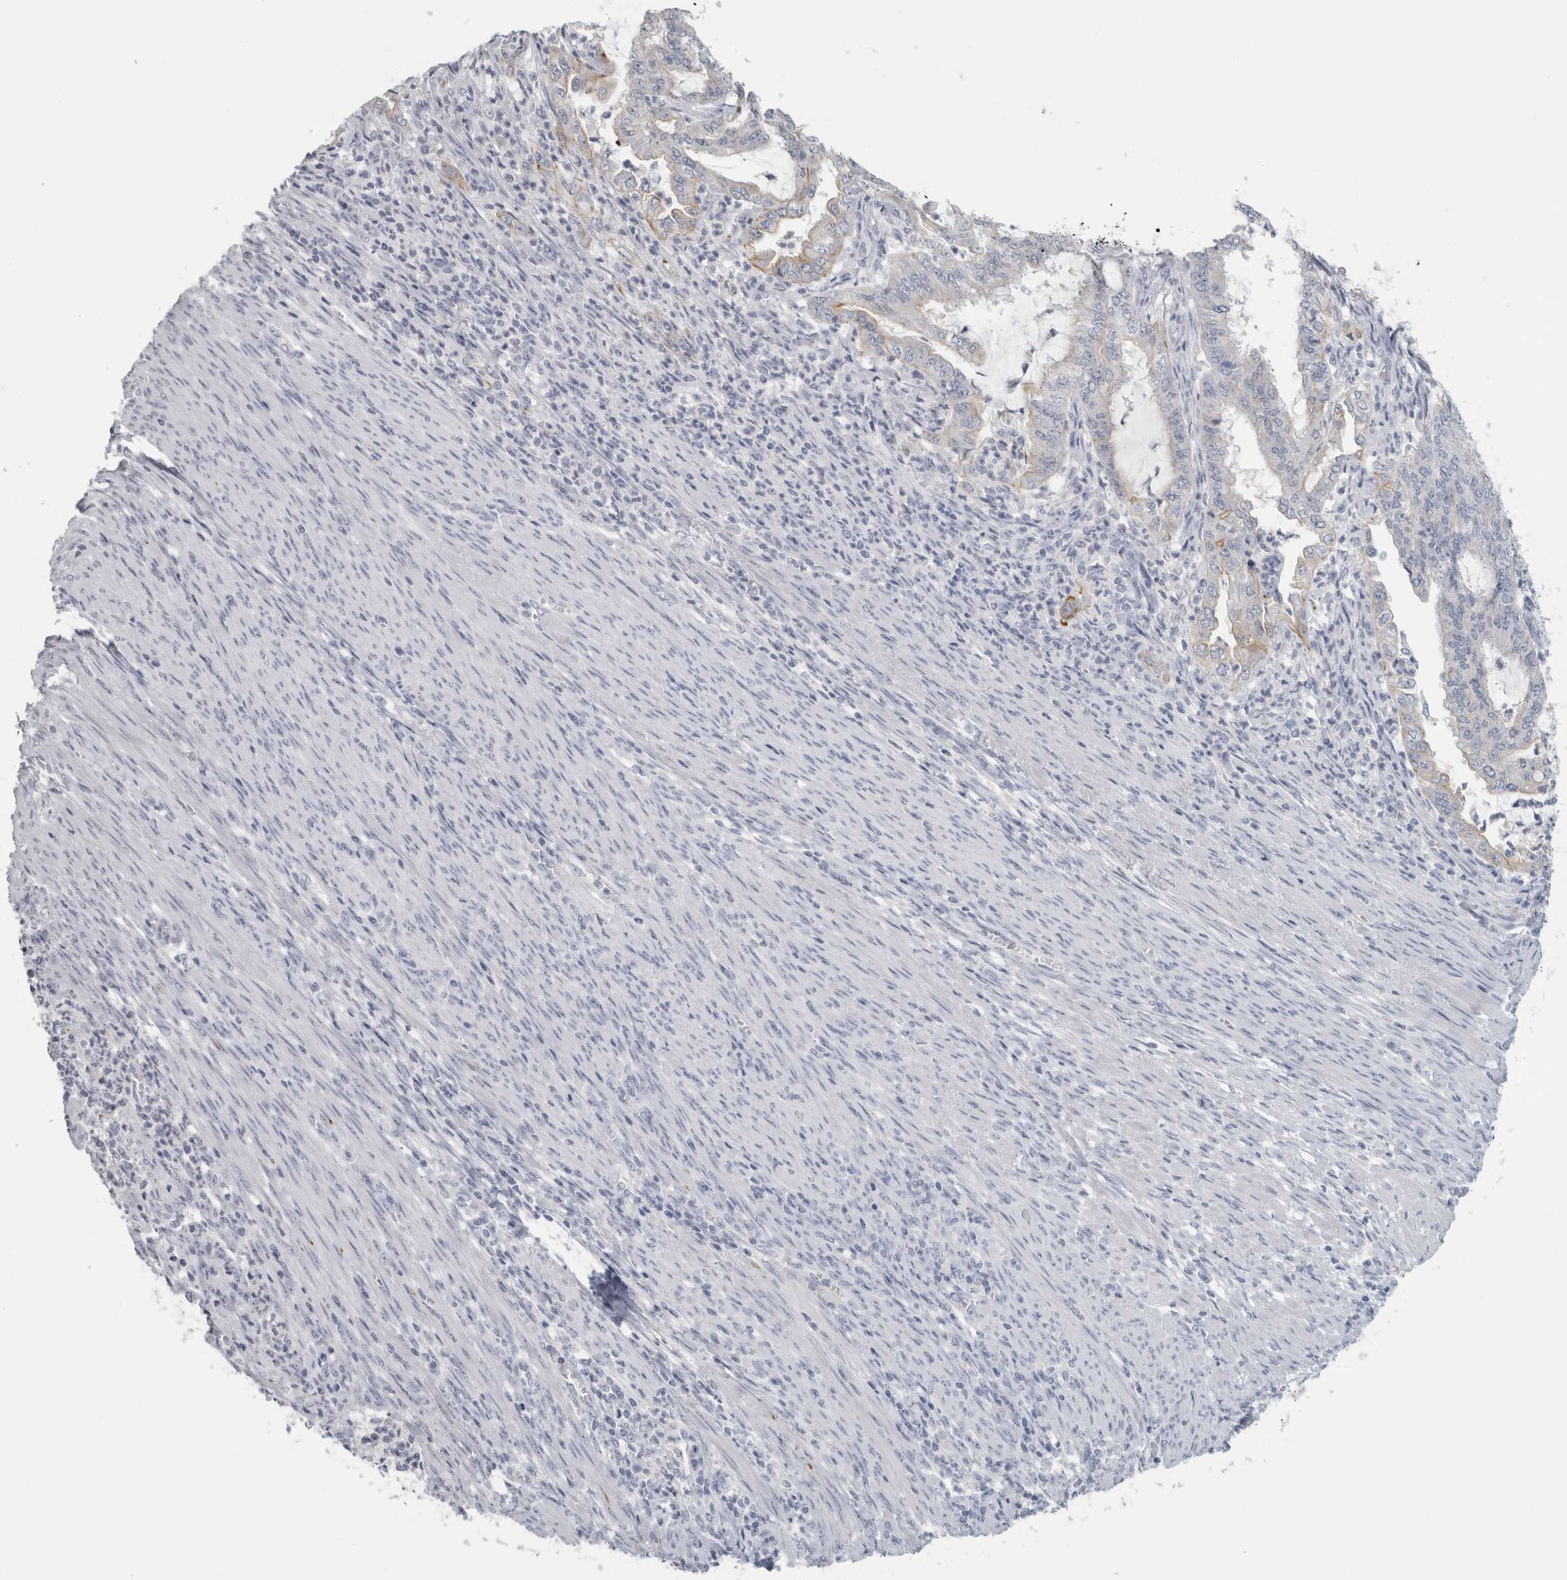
{"staining": {"intensity": "negative", "quantity": "none", "location": "none"}, "tissue": "endometrial cancer", "cell_type": "Tumor cells", "image_type": "cancer", "snomed": [{"axis": "morphology", "description": "Adenocarcinoma, NOS"}, {"axis": "topography", "description": "Endometrium"}], "caption": "Immunohistochemical staining of adenocarcinoma (endometrial) exhibits no significant staining in tumor cells.", "gene": "SLC28A3", "patient": {"sex": "female", "age": 49}}